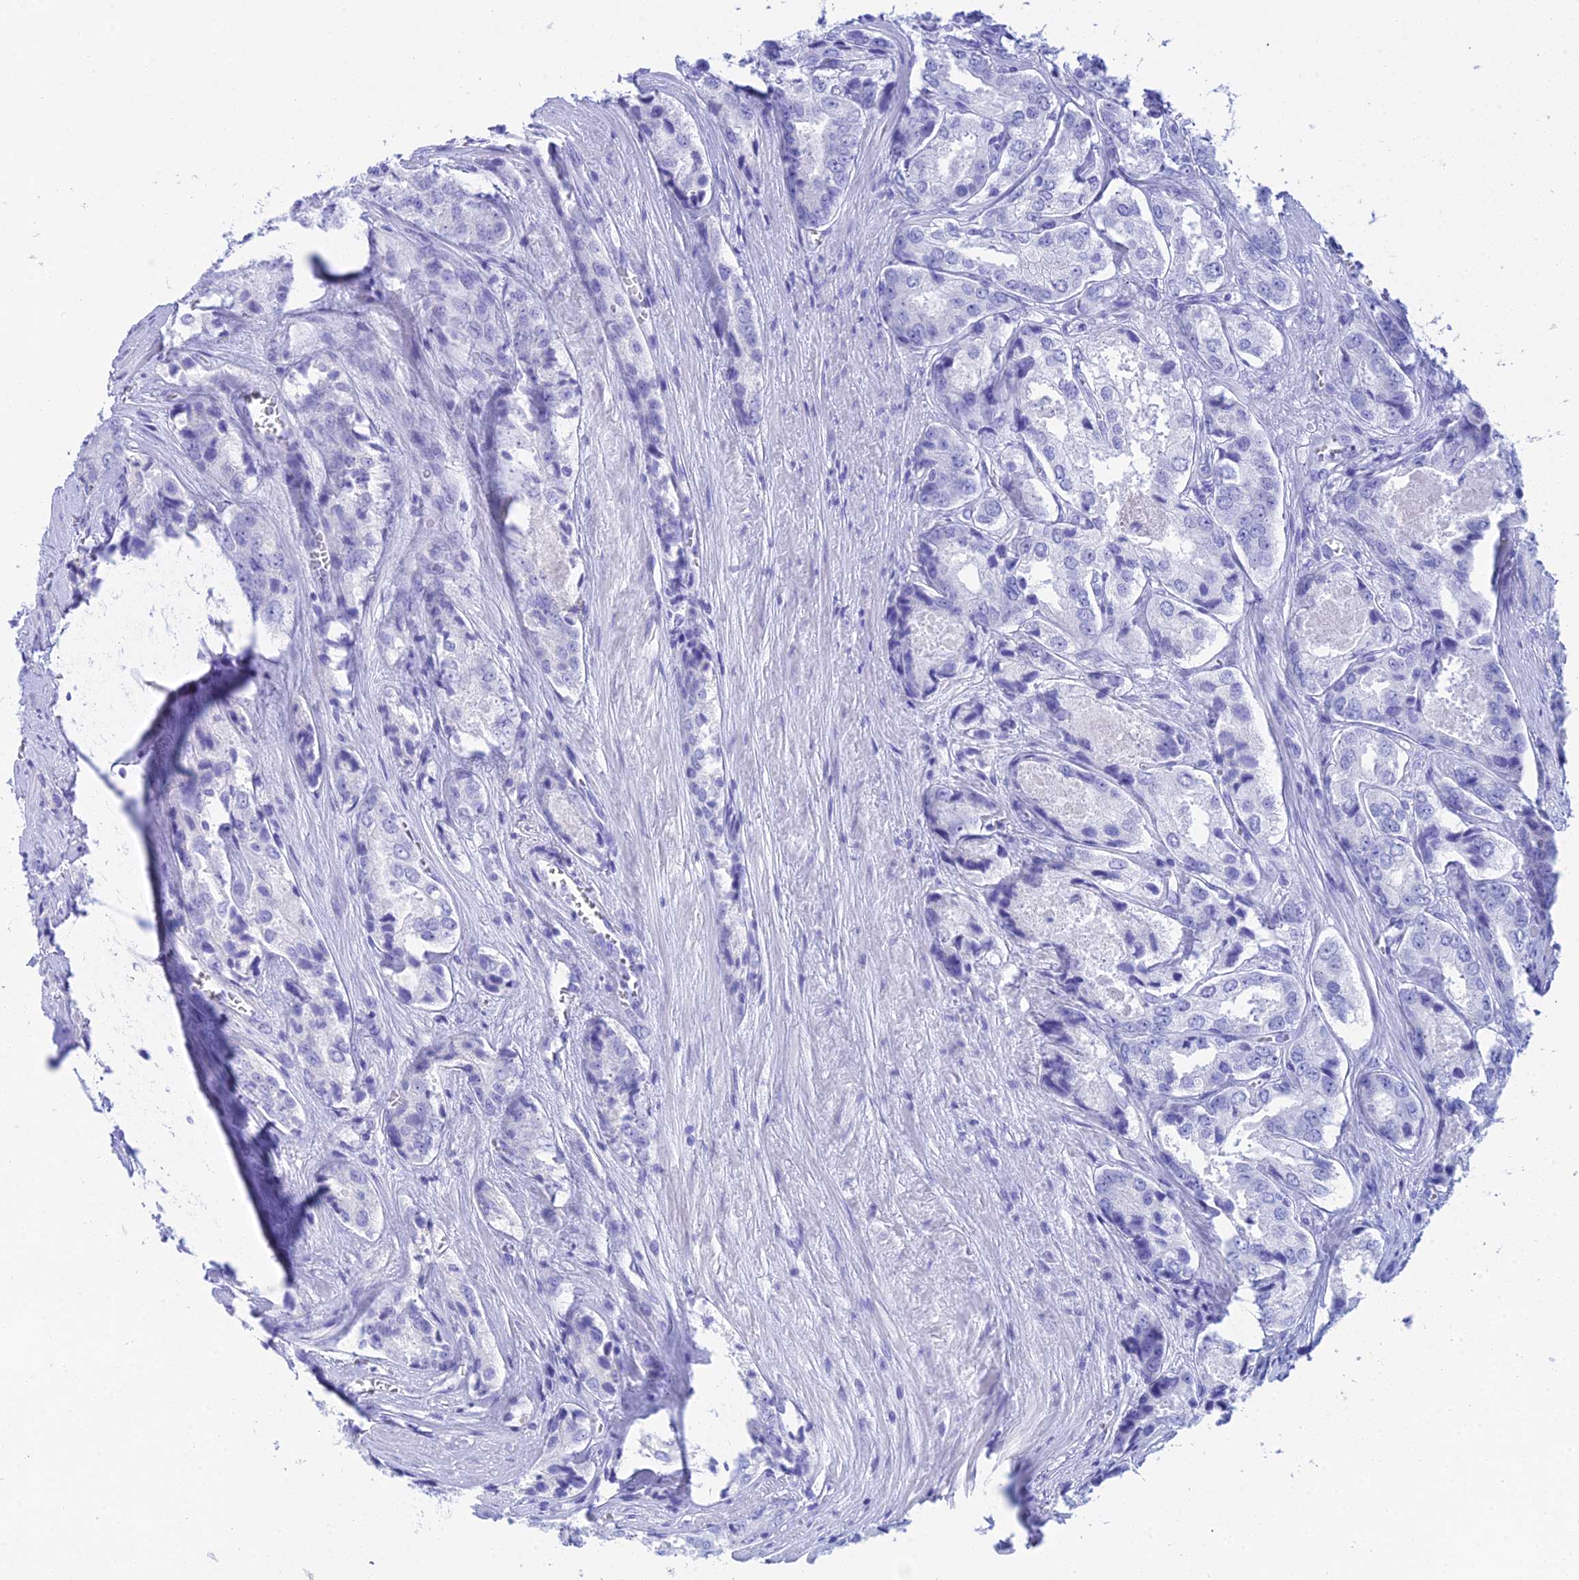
{"staining": {"intensity": "negative", "quantity": "none", "location": "none"}, "tissue": "prostate cancer", "cell_type": "Tumor cells", "image_type": "cancer", "snomed": [{"axis": "morphology", "description": "Adenocarcinoma, Low grade"}, {"axis": "topography", "description": "Prostate"}], "caption": "Immunohistochemical staining of prostate cancer displays no significant positivity in tumor cells. (DAB IHC, high magnification).", "gene": "REG1A", "patient": {"sex": "male", "age": 68}}